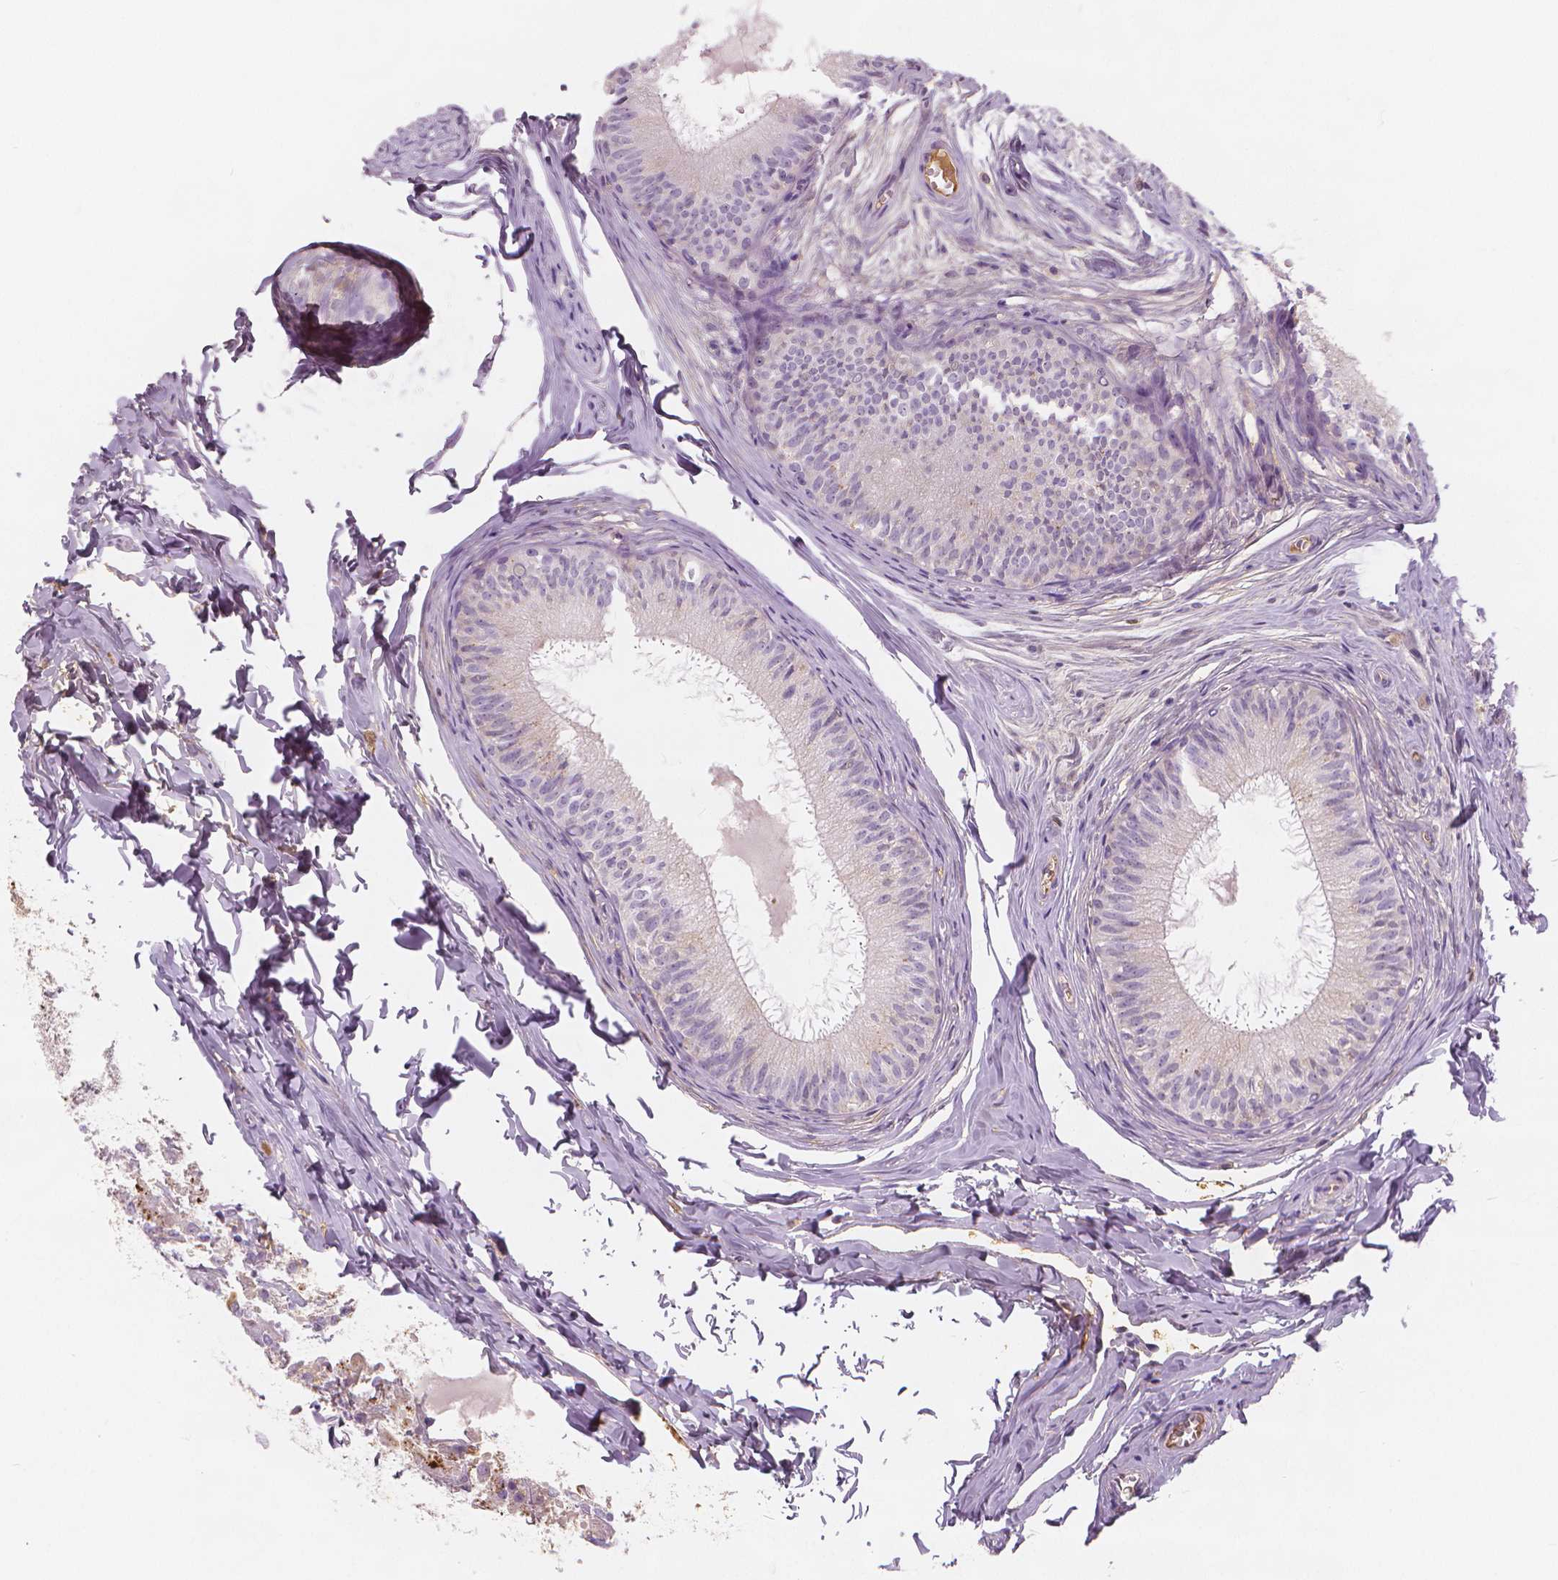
{"staining": {"intensity": "negative", "quantity": "none", "location": "none"}, "tissue": "epididymis", "cell_type": "Glandular cells", "image_type": "normal", "snomed": [{"axis": "morphology", "description": "Normal tissue, NOS"}, {"axis": "topography", "description": "Epididymis"}], "caption": "Immunohistochemical staining of benign epididymis reveals no significant expression in glandular cells. The staining is performed using DAB (3,3'-diaminobenzidine) brown chromogen with nuclei counter-stained in using hematoxylin.", "gene": "APOA4", "patient": {"sex": "male", "age": 45}}